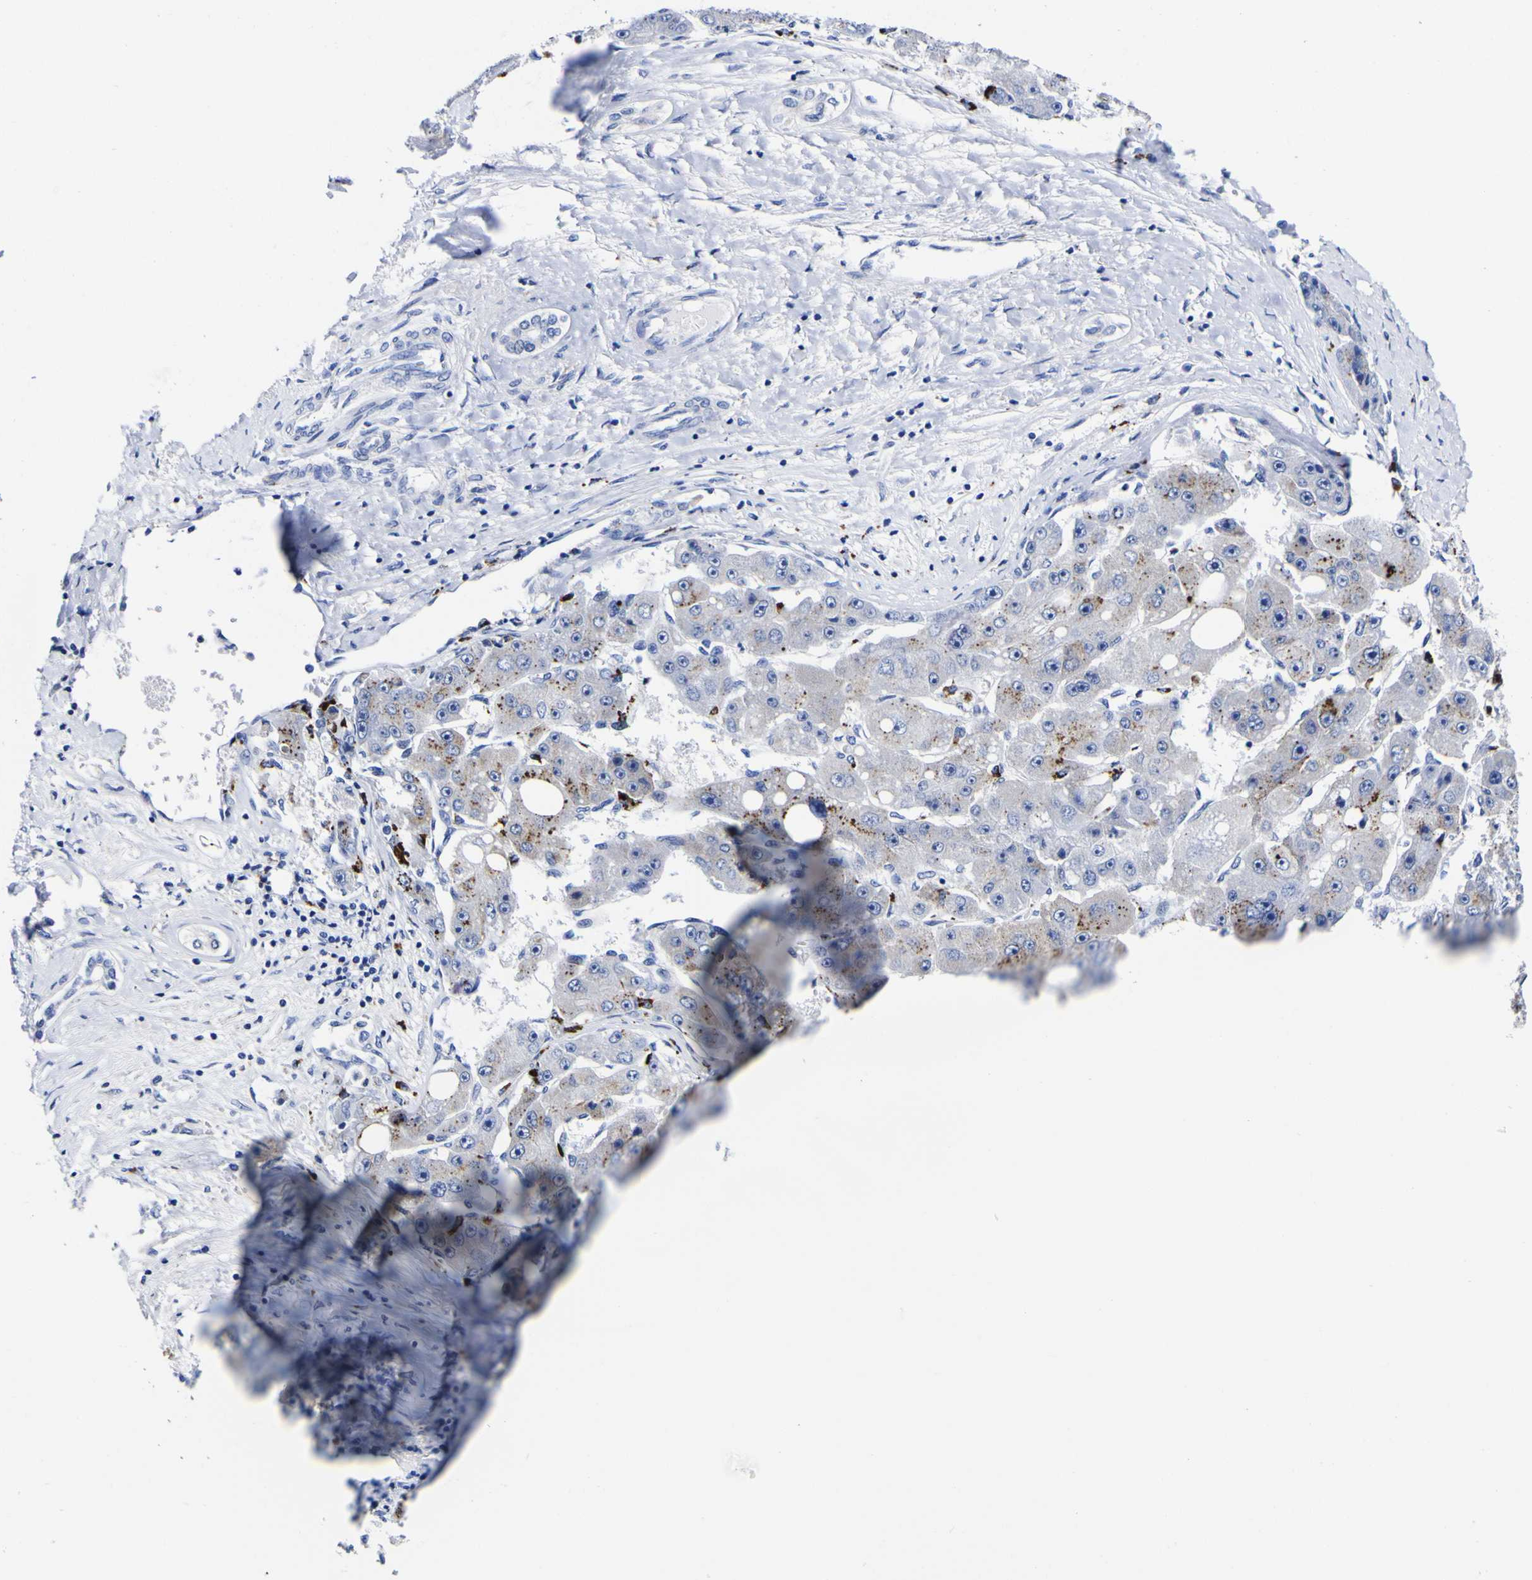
{"staining": {"intensity": "moderate", "quantity": "<25%", "location": "cytoplasmic/membranous"}, "tissue": "liver cancer", "cell_type": "Tumor cells", "image_type": "cancer", "snomed": [{"axis": "morphology", "description": "Carcinoma, Hepatocellular, NOS"}, {"axis": "topography", "description": "Liver"}], "caption": "Immunohistochemical staining of human liver cancer shows low levels of moderate cytoplasmic/membranous protein expression in approximately <25% of tumor cells.", "gene": "HLA-DQA1", "patient": {"sex": "female", "age": 61}}